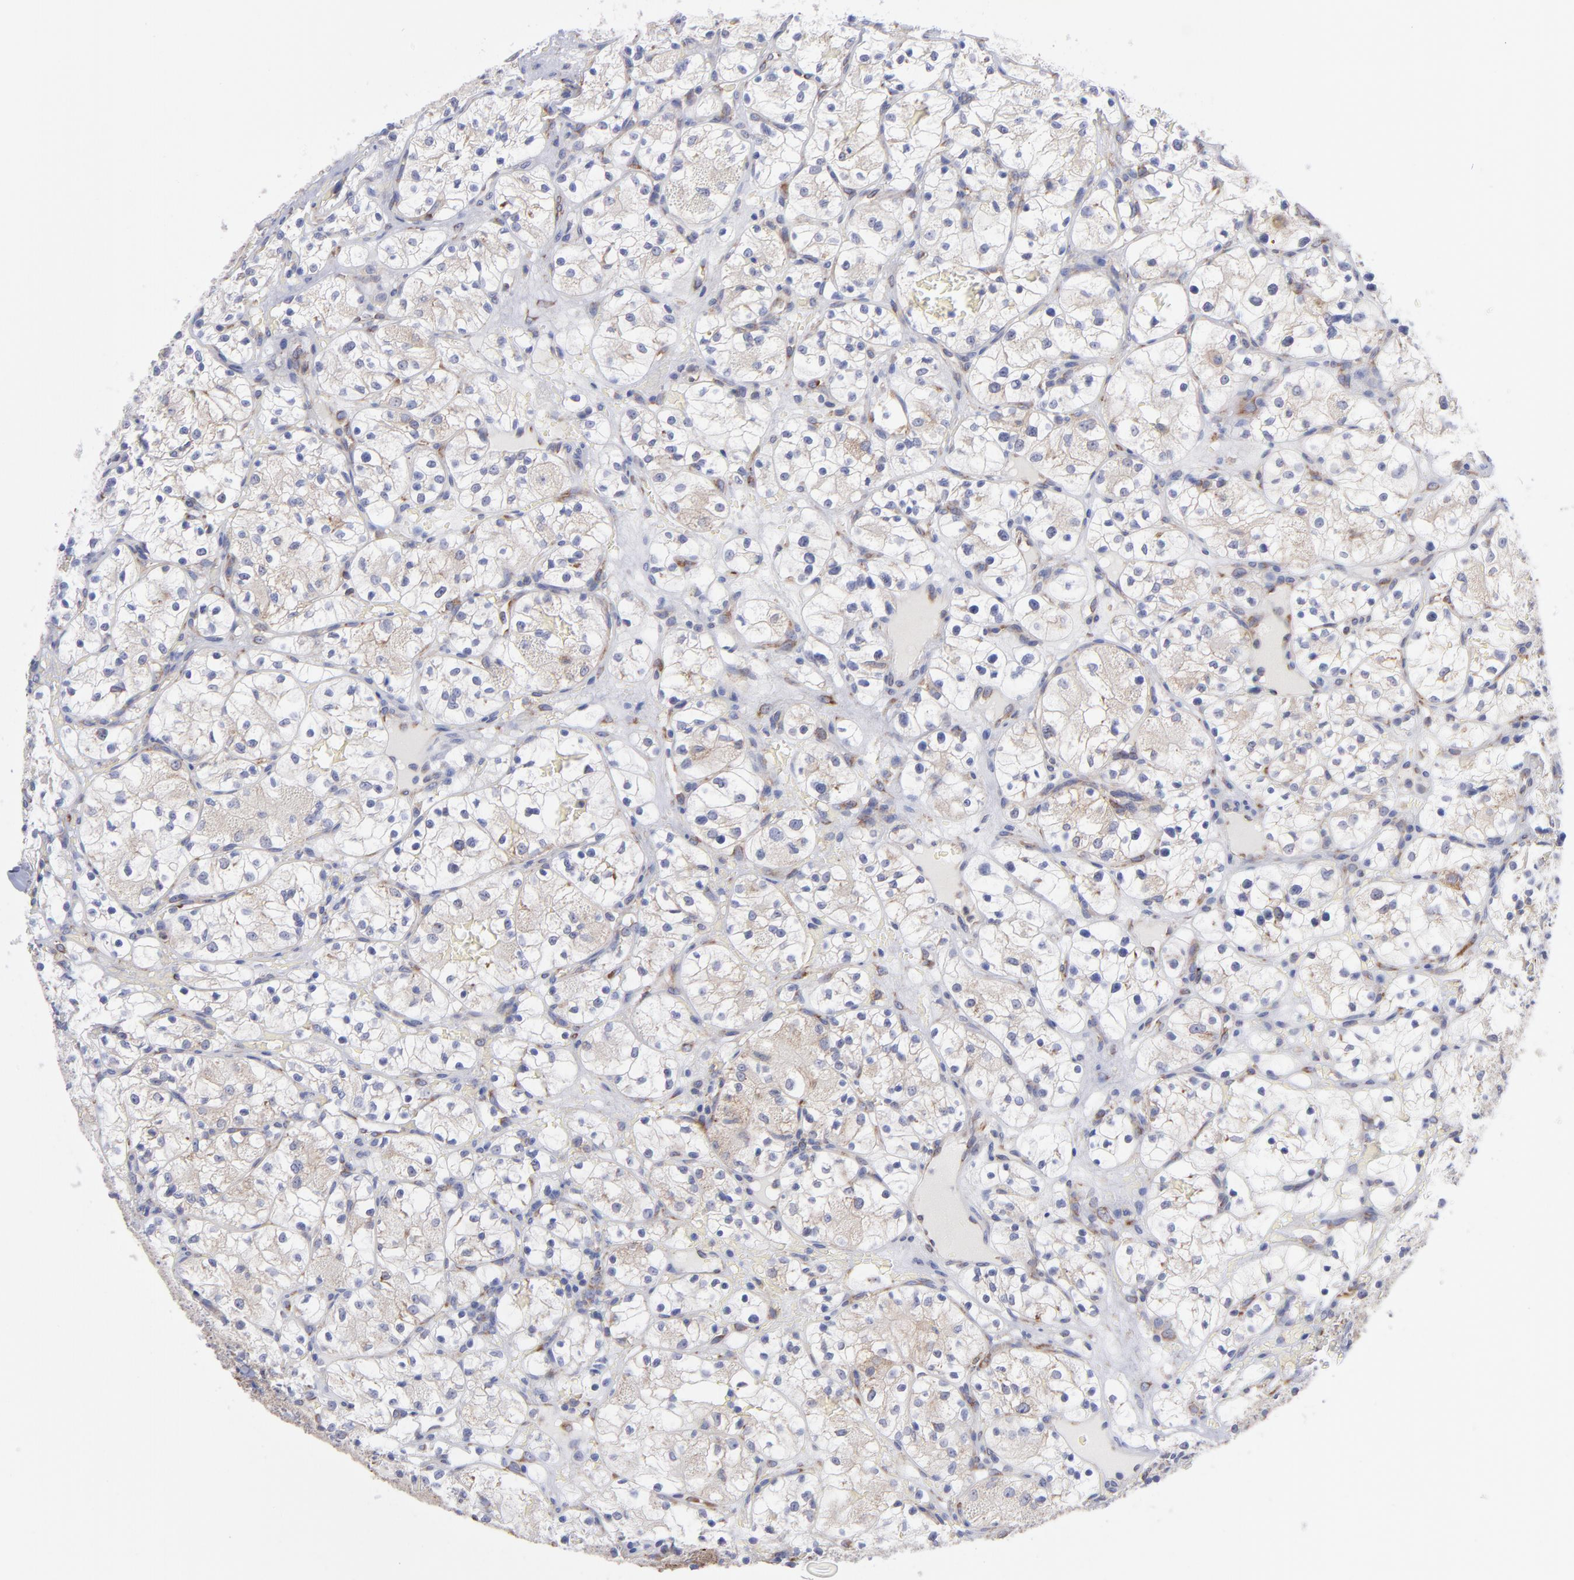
{"staining": {"intensity": "weak", "quantity": "<25%", "location": "cytoplasmic/membranous"}, "tissue": "renal cancer", "cell_type": "Tumor cells", "image_type": "cancer", "snomed": [{"axis": "morphology", "description": "Adenocarcinoma, NOS"}, {"axis": "topography", "description": "Kidney"}], "caption": "An immunohistochemistry photomicrograph of renal cancer (adenocarcinoma) is shown. There is no staining in tumor cells of renal cancer (adenocarcinoma).", "gene": "EIF2AK2", "patient": {"sex": "female", "age": 60}}